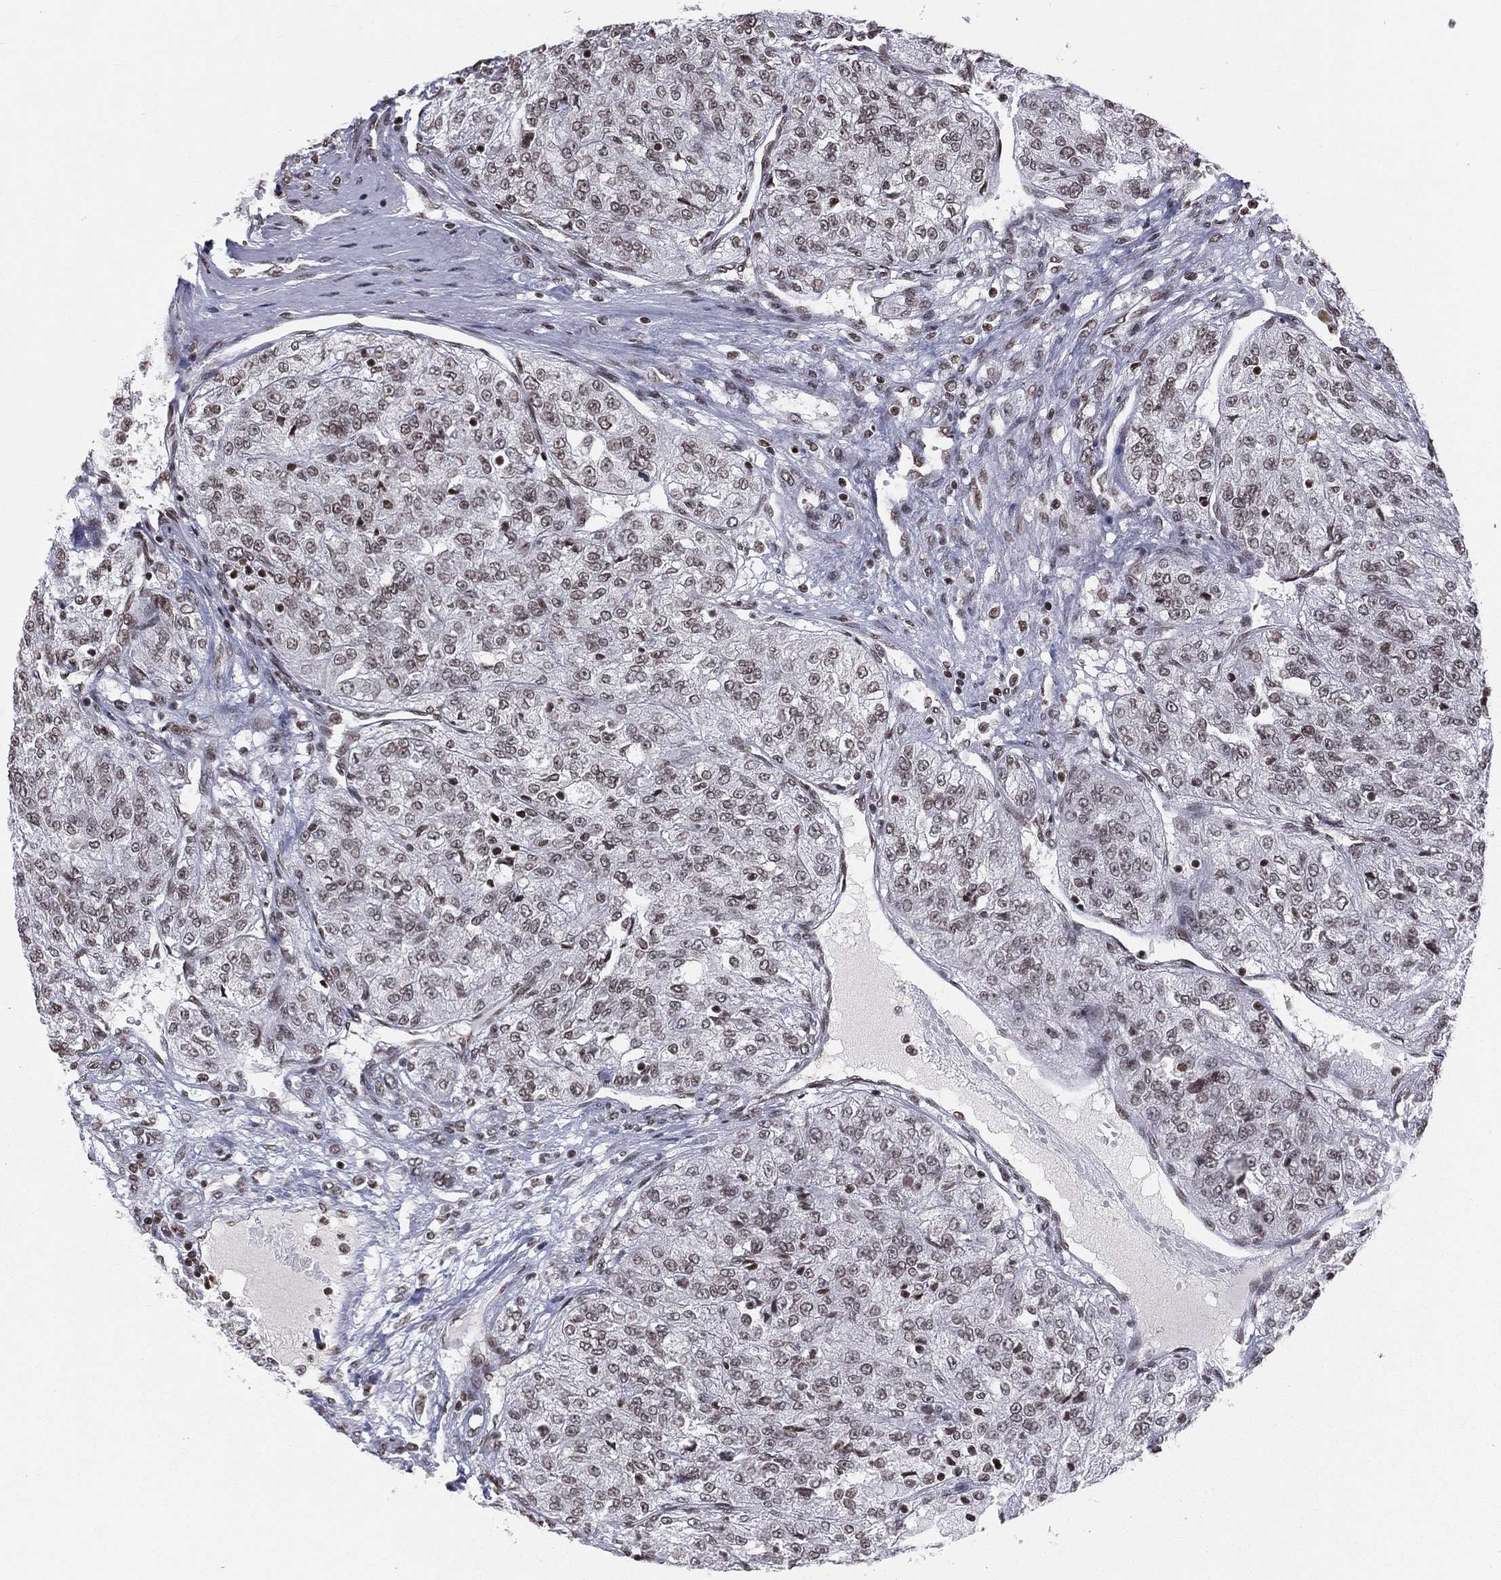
{"staining": {"intensity": "weak", "quantity": "25%-75%", "location": "nuclear"}, "tissue": "renal cancer", "cell_type": "Tumor cells", "image_type": "cancer", "snomed": [{"axis": "morphology", "description": "Adenocarcinoma, NOS"}, {"axis": "topography", "description": "Kidney"}], "caption": "Protein expression by IHC reveals weak nuclear positivity in about 25%-75% of tumor cells in renal adenocarcinoma. Immunohistochemistry (ihc) stains the protein of interest in brown and the nuclei are stained blue.", "gene": "RFX7", "patient": {"sex": "female", "age": 63}}